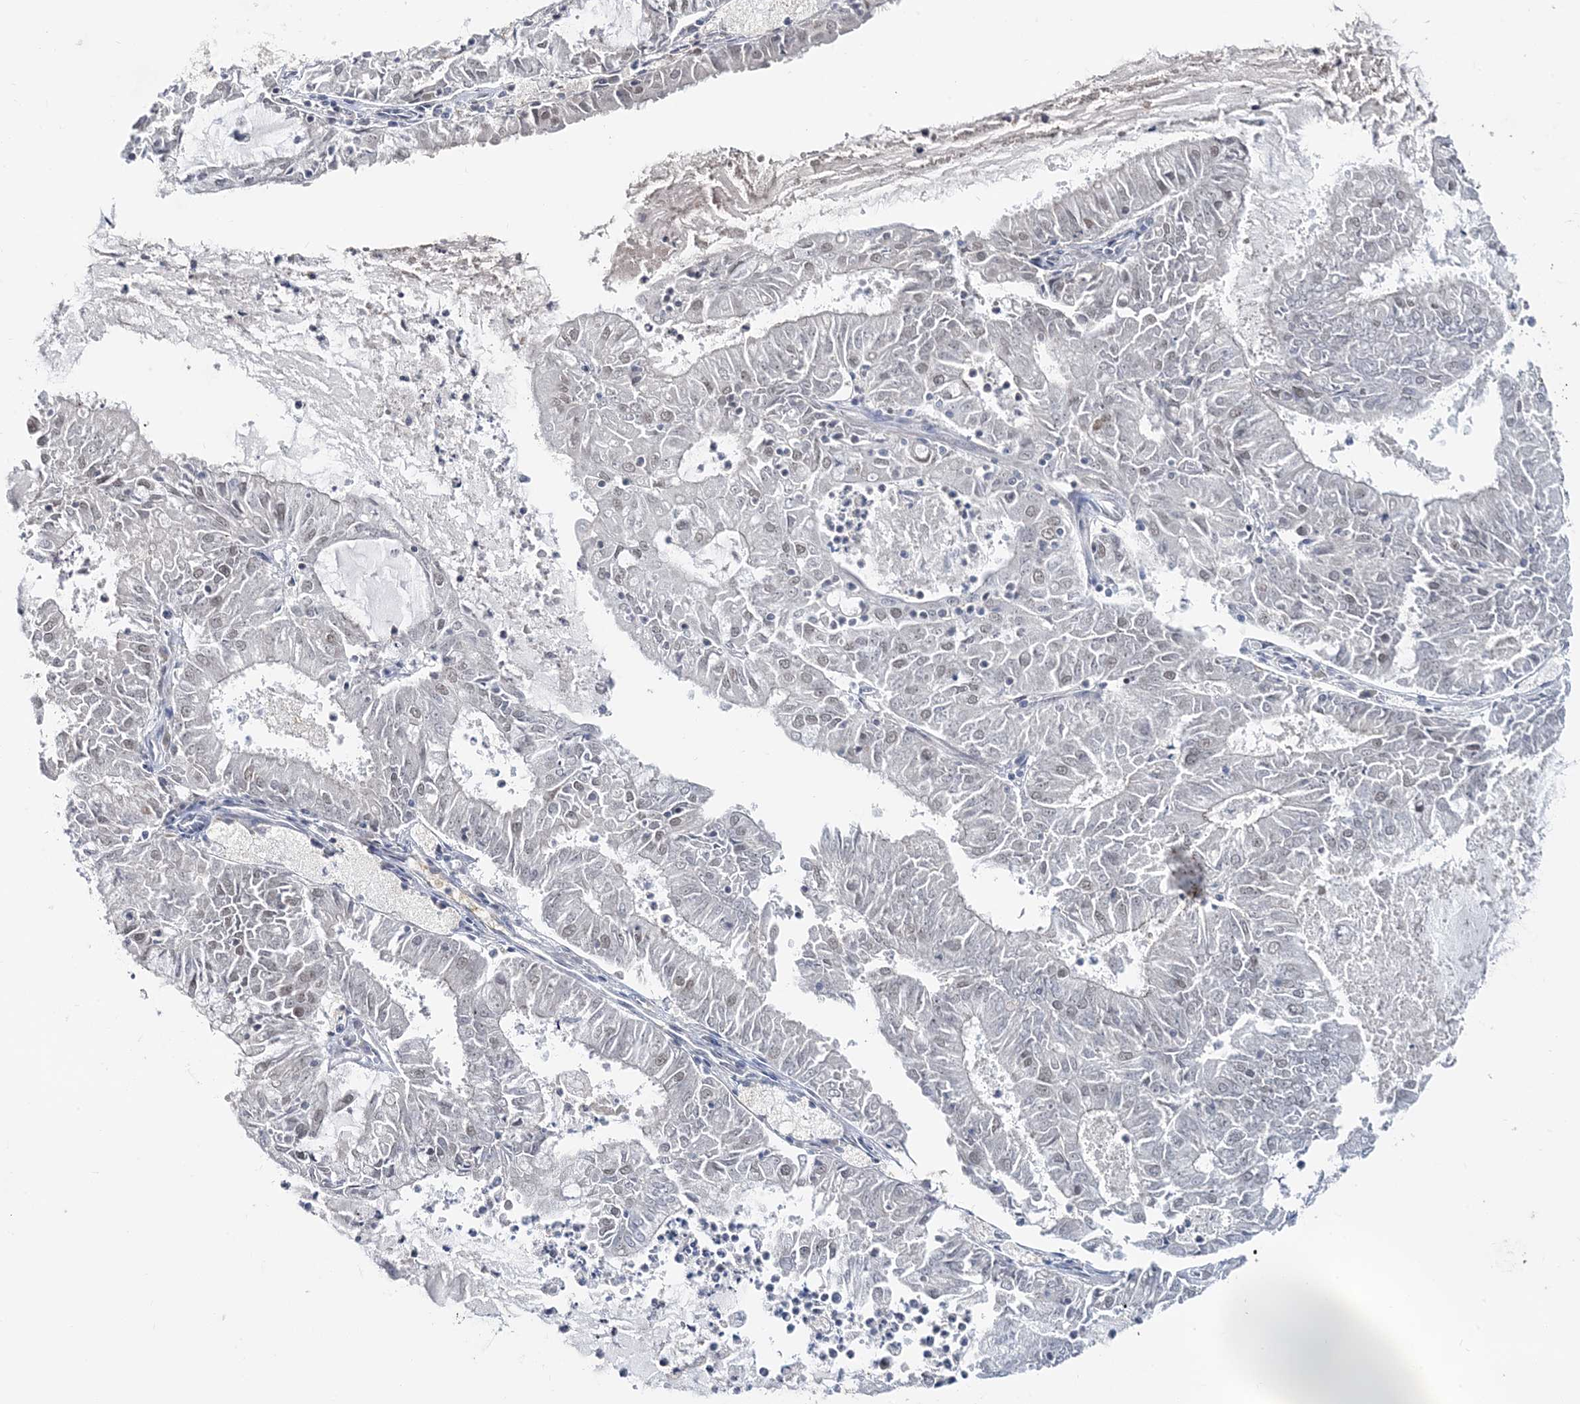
{"staining": {"intensity": "negative", "quantity": "none", "location": "none"}, "tissue": "endometrial cancer", "cell_type": "Tumor cells", "image_type": "cancer", "snomed": [{"axis": "morphology", "description": "Adenocarcinoma, NOS"}, {"axis": "topography", "description": "Endometrium"}], "caption": "This is an IHC histopathology image of adenocarcinoma (endometrial). There is no staining in tumor cells.", "gene": "LEXM", "patient": {"sex": "female", "age": 57}}